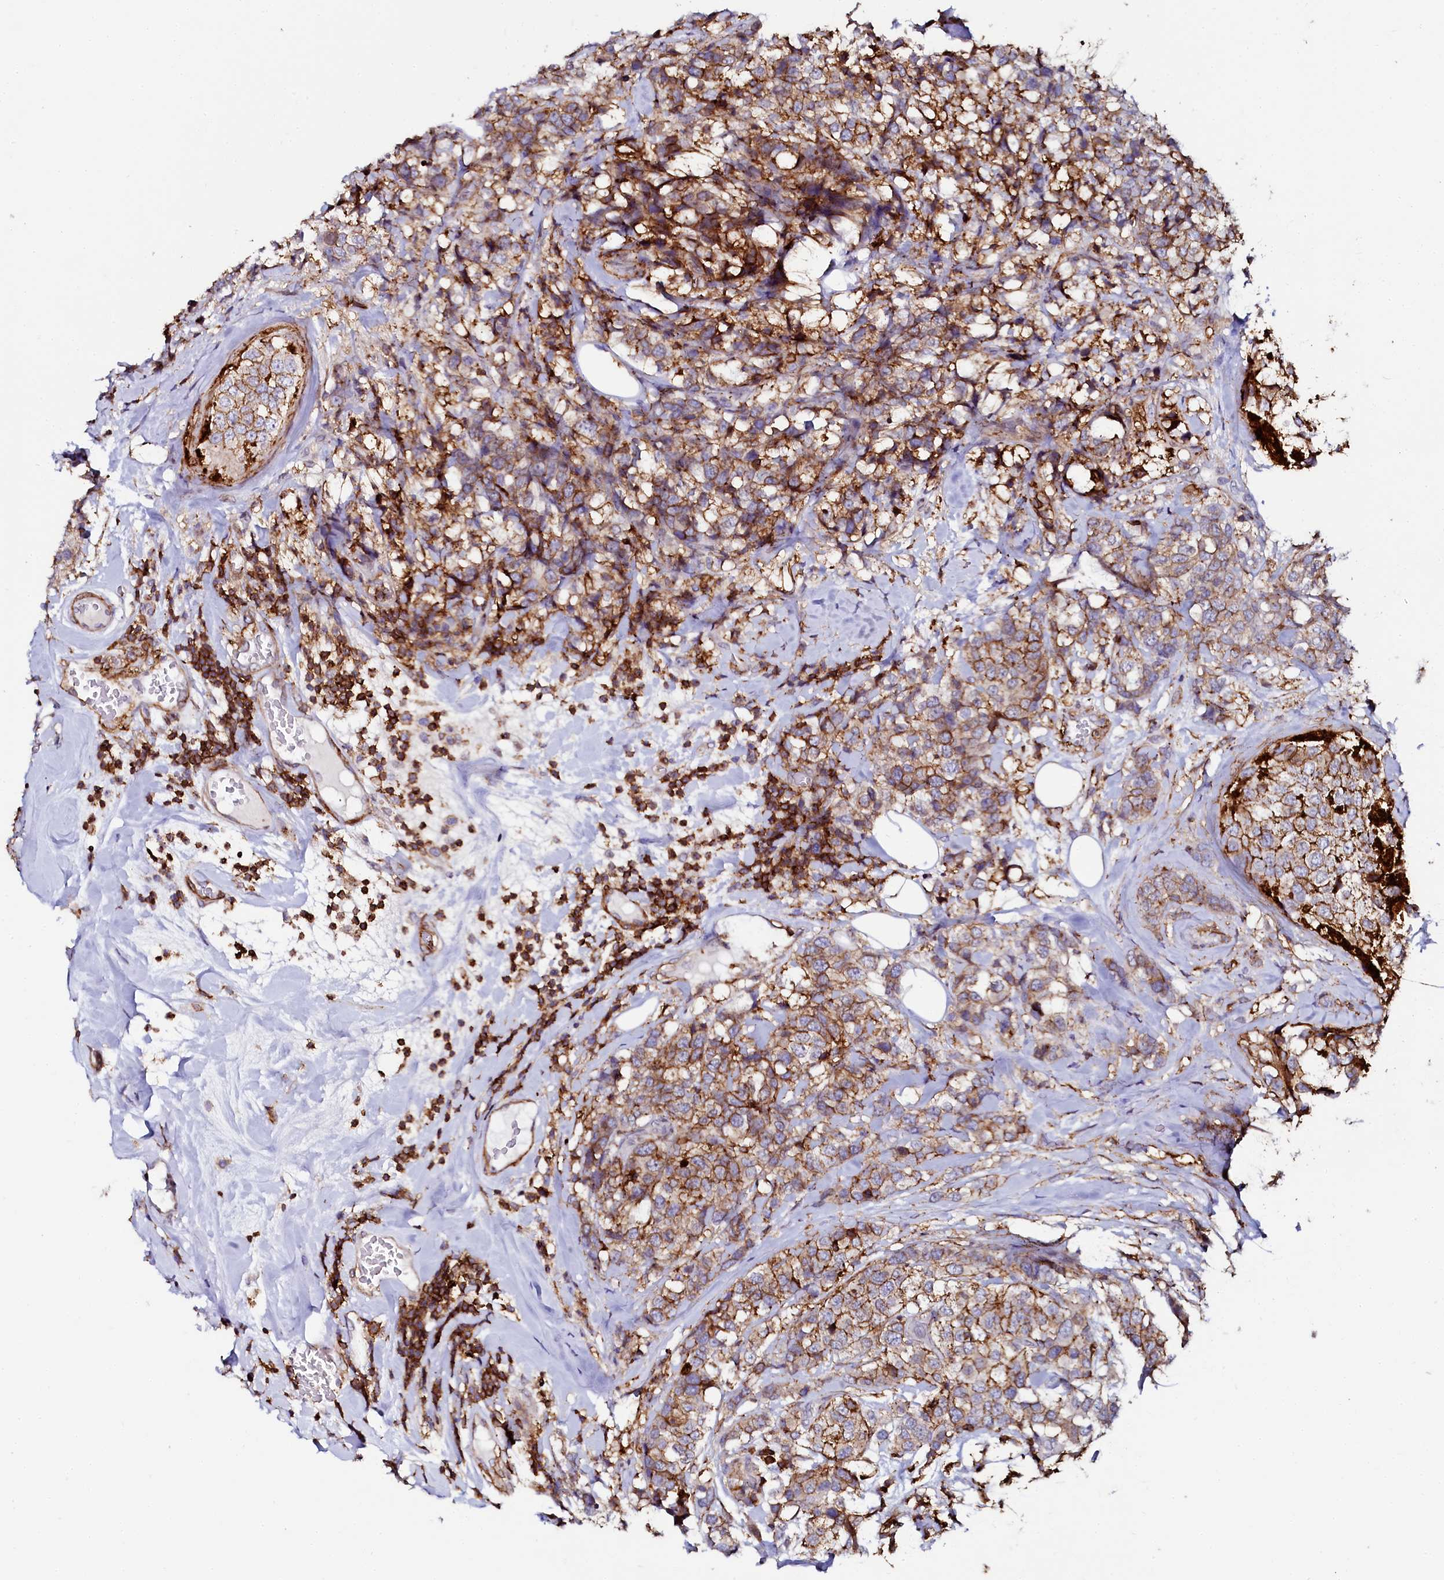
{"staining": {"intensity": "strong", "quantity": ">75%", "location": "cytoplasmic/membranous"}, "tissue": "breast cancer", "cell_type": "Tumor cells", "image_type": "cancer", "snomed": [{"axis": "morphology", "description": "Lobular carcinoma"}, {"axis": "topography", "description": "Breast"}], "caption": "An immunohistochemistry photomicrograph of tumor tissue is shown. Protein staining in brown highlights strong cytoplasmic/membranous positivity in lobular carcinoma (breast) within tumor cells.", "gene": "AAAS", "patient": {"sex": "female", "age": 59}}